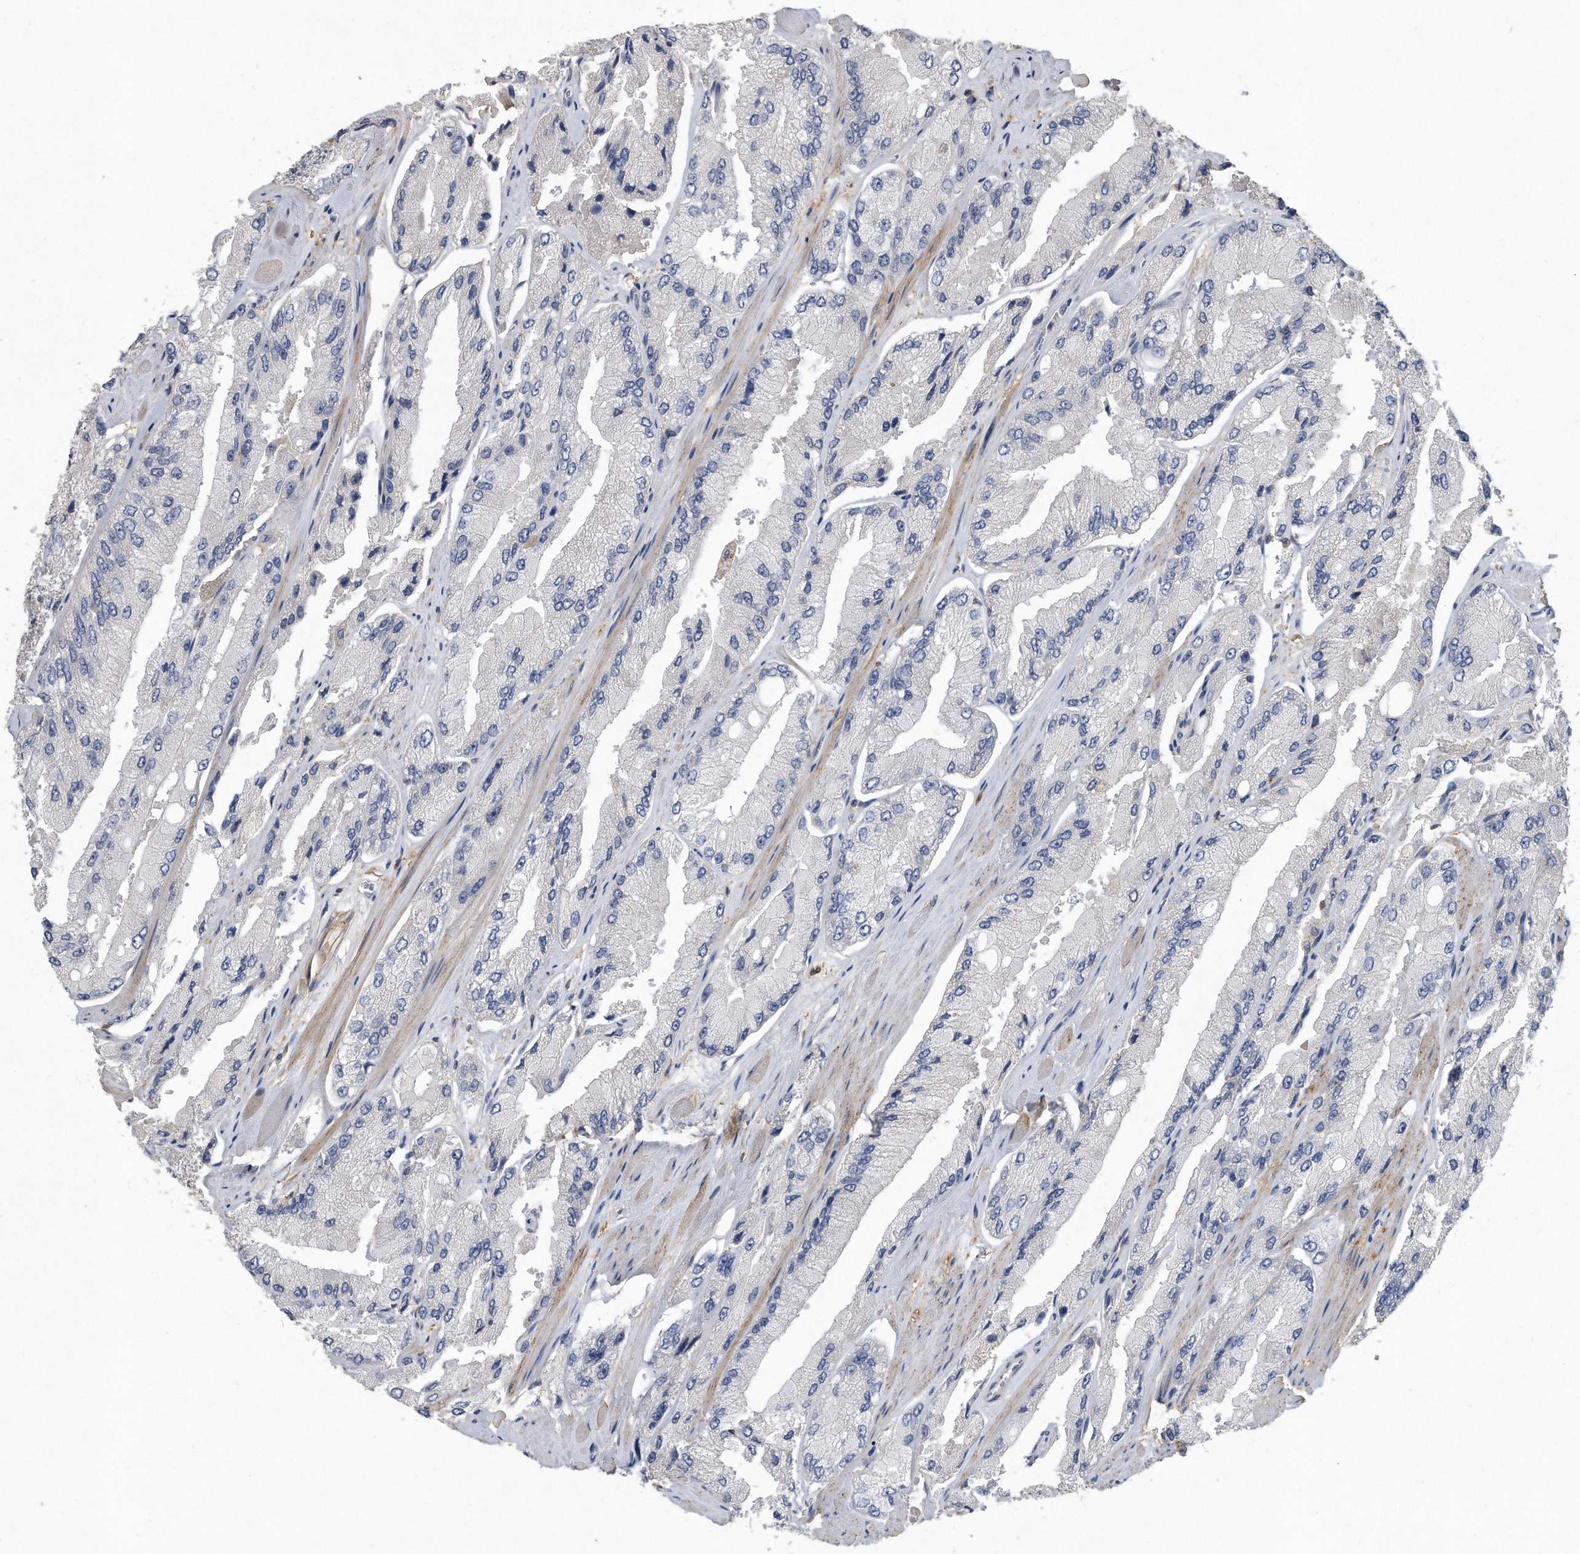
{"staining": {"intensity": "negative", "quantity": "none", "location": "none"}, "tissue": "prostate cancer", "cell_type": "Tumor cells", "image_type": "cancer", "snomed": [{"axis": "morphology", "description": "Adenocarcinoma, High grade"}, {"axis": "topography", "description": "Prostate"}], "caption": "Immunohistochemistry histopathology image of neoplastic tissue: prostate high-grade adenocarcinoma stained with DAB shows no significant protein expression in tumor cells.", "gene": "PGBD2", "patient": {"sex": "male", "age": 58}}